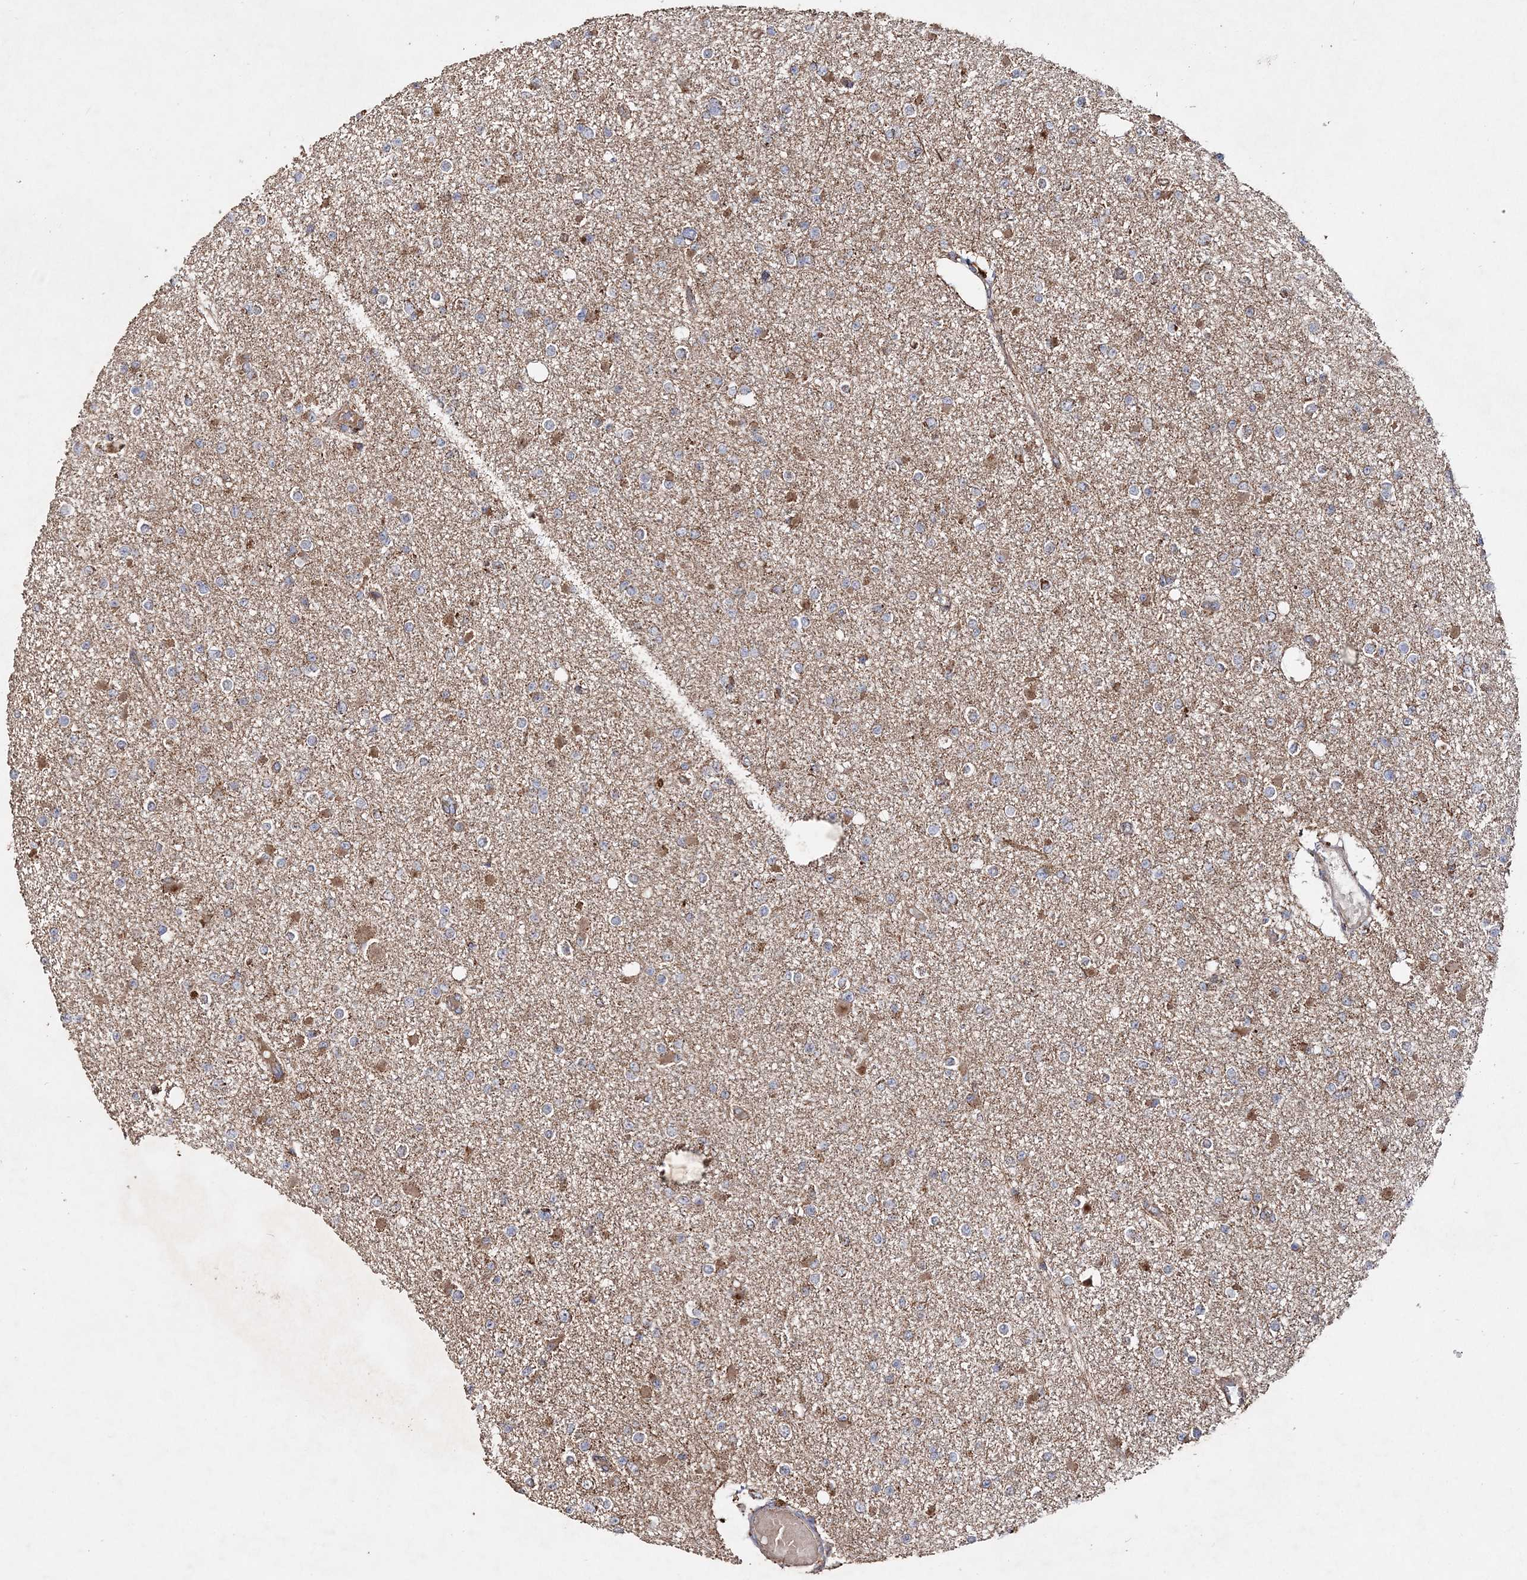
{"staining": {"intensity": "moderate", "quantity": "25%-75%", "location": "cytoplasmic/membranous"}, "tissue": "glioma", "cell_type": "Tumor cells", "image_type": "cancer", "snomed": [{"axis": "morphology", "description": "Glioma, malignant, Low grade"}, {"axis": "topography", "description": "Brain"}], "caption": "The histopathology image demonstrates immunohistochemical staining of low-grade glioma (malignant). There is moderate cytoplasmic/membranous positivity is present in about 25%-75% of tumor cells. The staining is performed using DAB (3,3'-diaminobenzidine) brown chromogen to label protein expression. The nuclei are counter-stained blue using hematoxylin.", "gene": "POC5", "patient": {"sex": "female", "age": 22}}